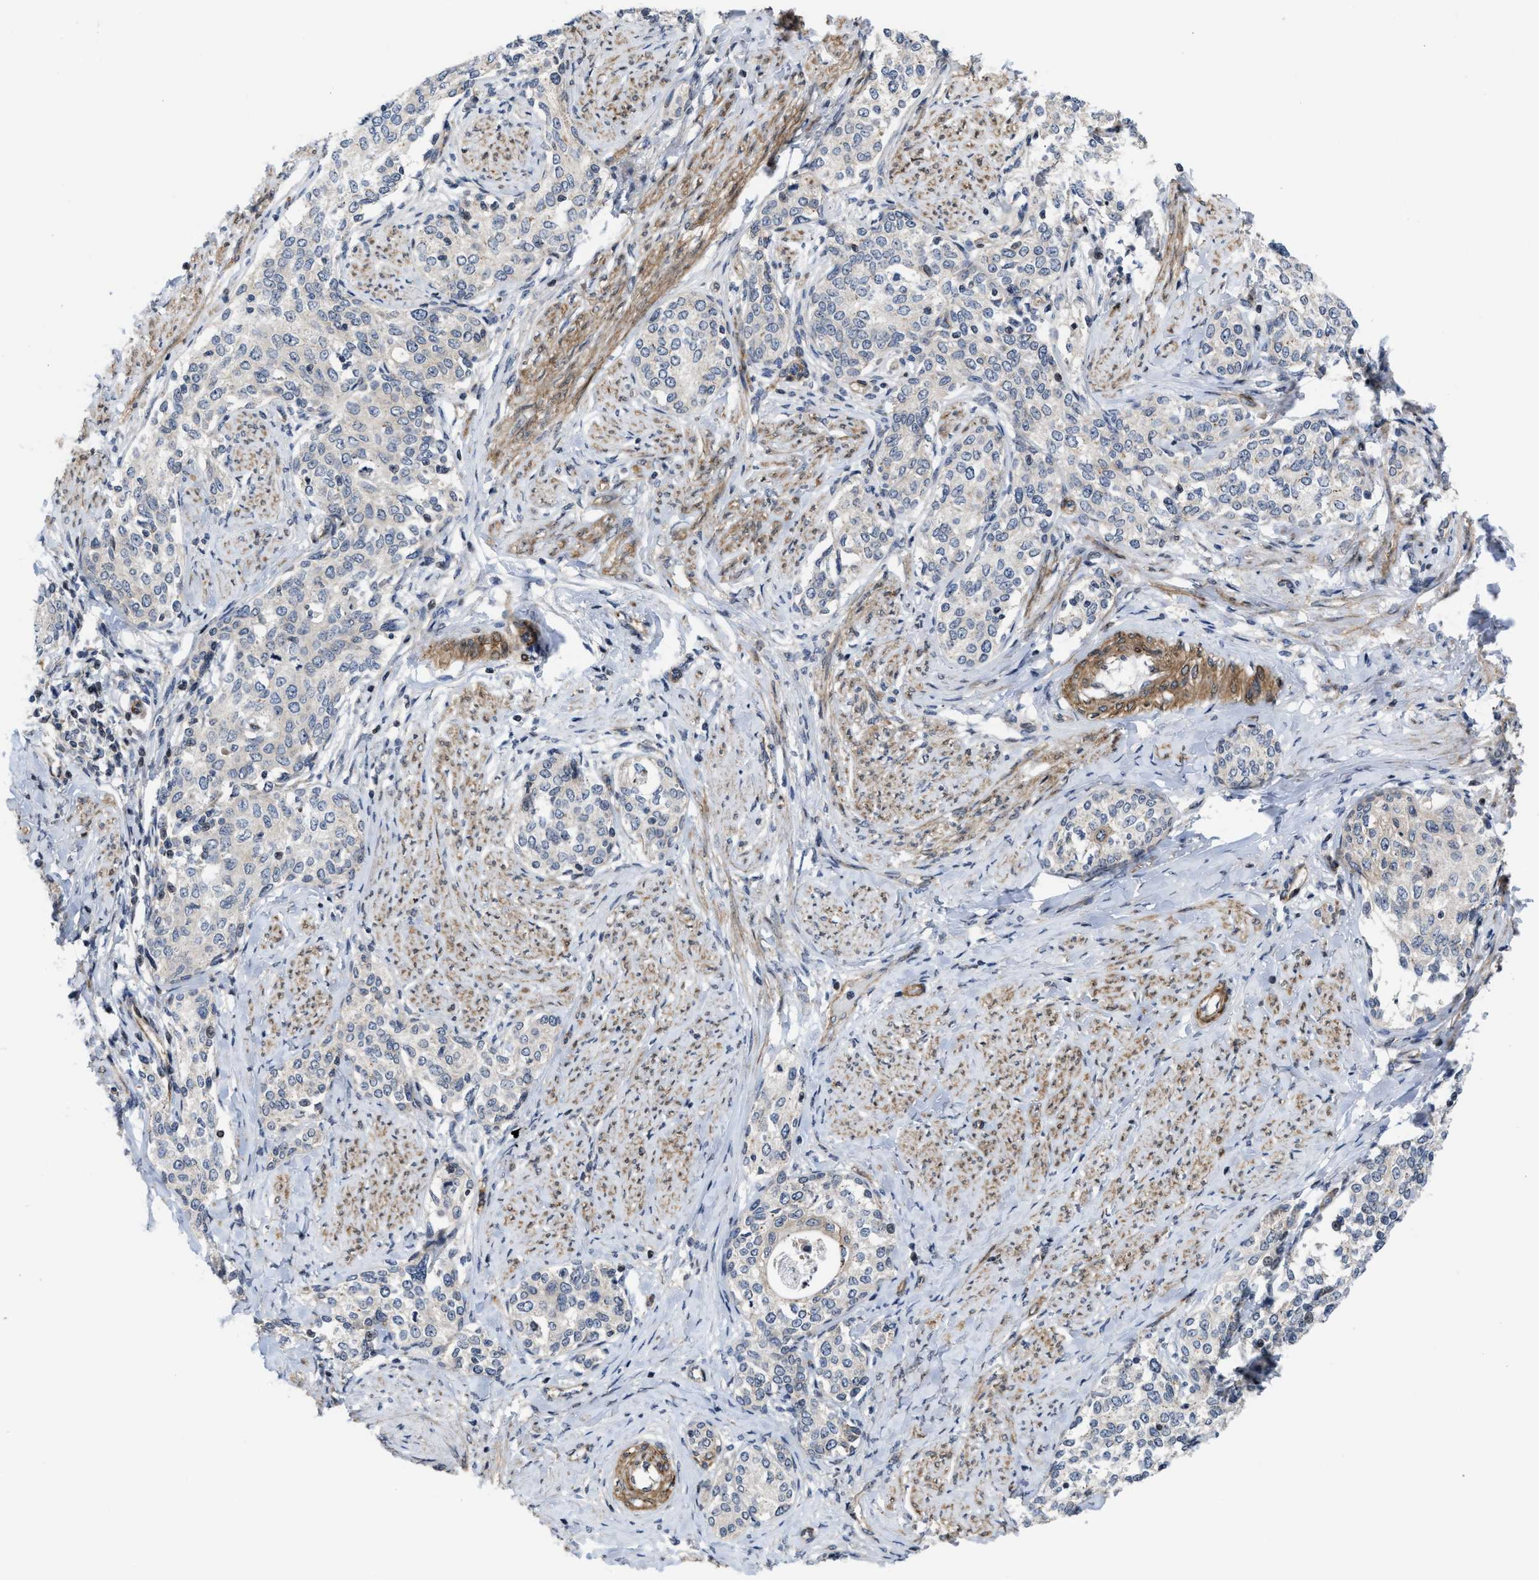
{"staining": {"intensity": "negative", "quantity": "none", "location": "none"}, "tissue": "cervical cancer", "cell_type": "Tumor cells", "image_type": "cancer", "snomed": [{"axis": "morphology", "description": "Squamous cell carcinoma, NOS"}, {"axis": "morphology", "description": "Adenocarcinoma, NOS"}, {"axis": "topography", "description": "Cervix"}], "caption": "There is no significant positivity in tumor cells of cervical adenocarcinoma.", "gene": "TGFB1I1", "patient": {"sex": "female", "age": 52}}